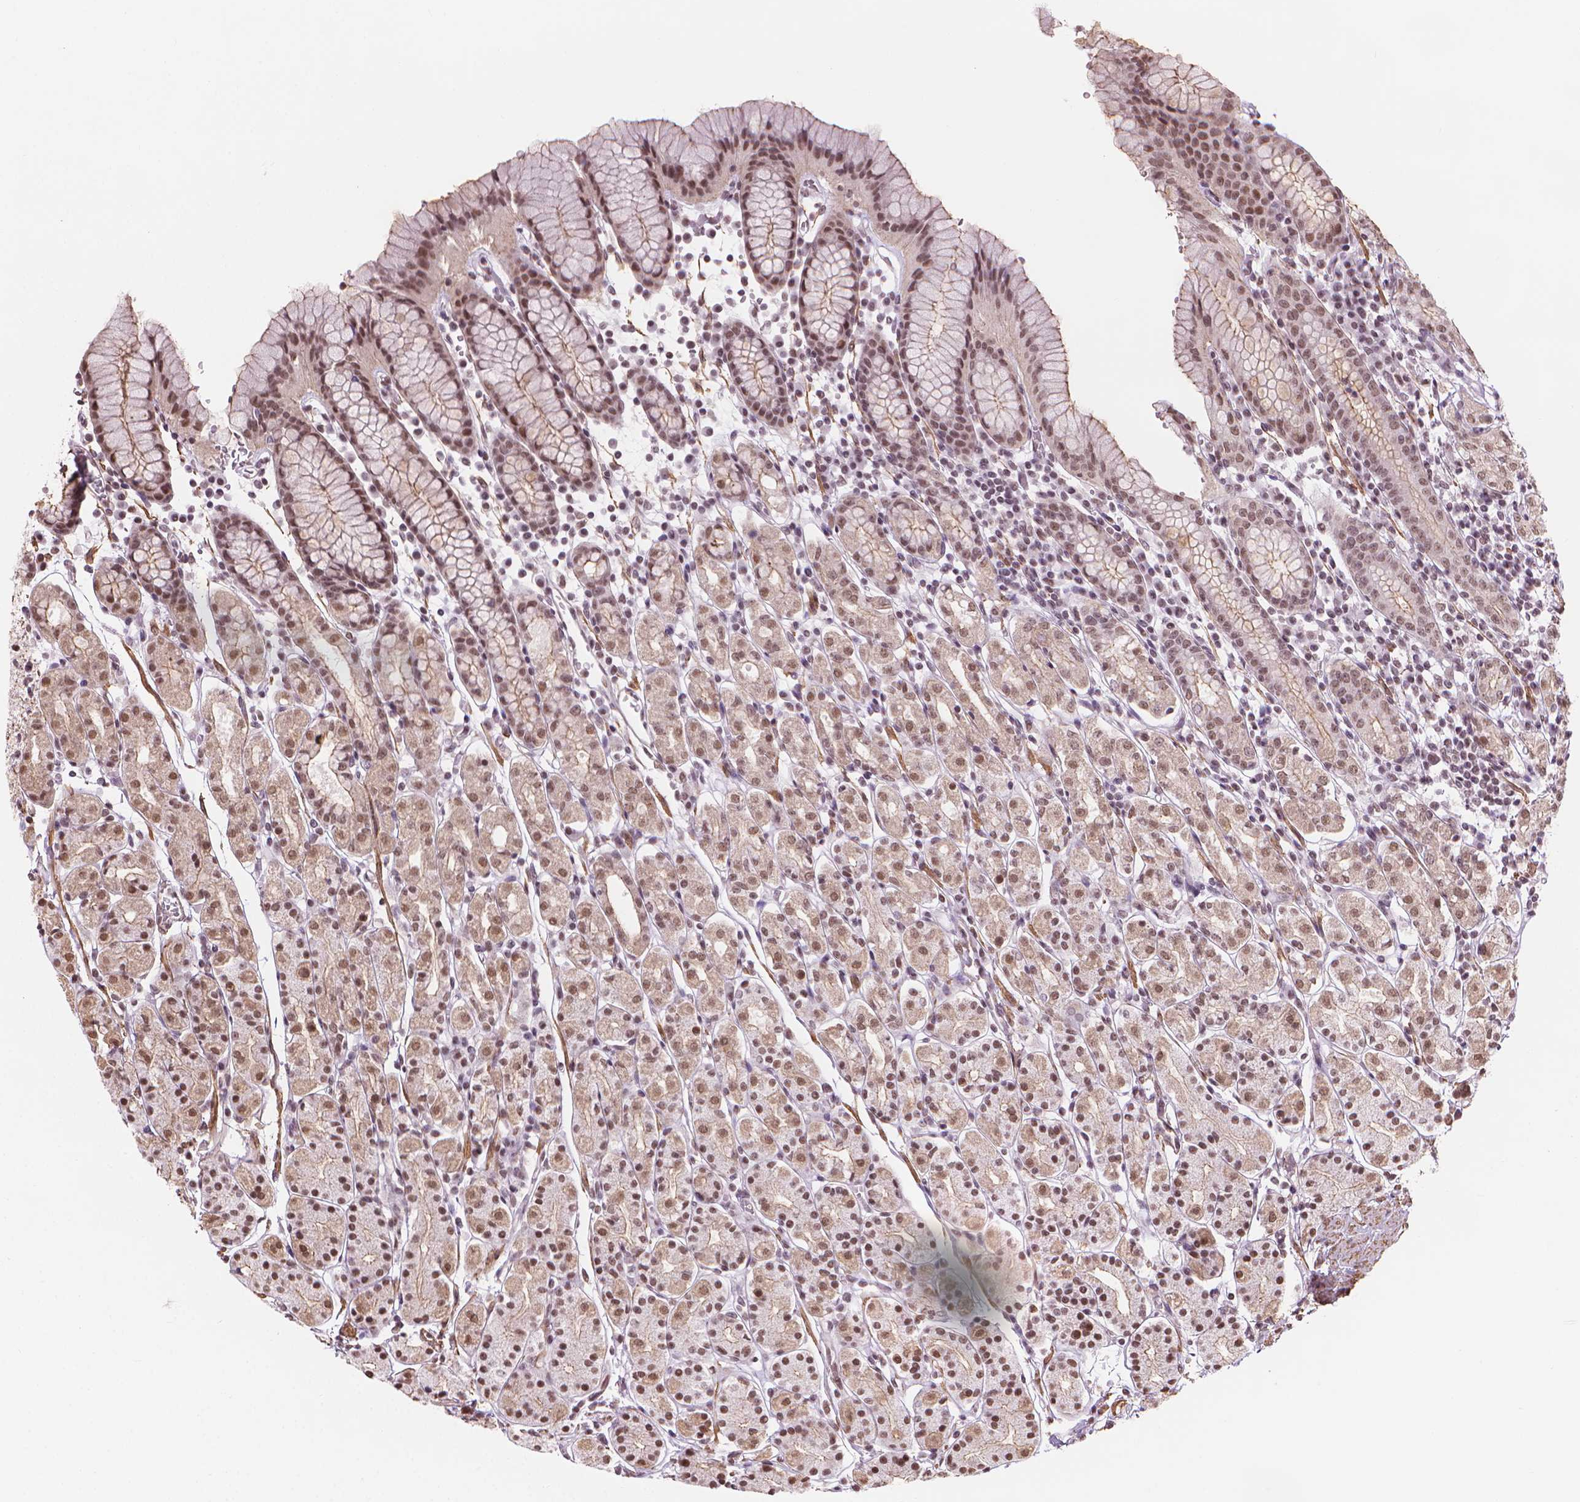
{"staining": {"intensity": "moderate", "quantity": ">75%", "location": "cytoplasmic/membranous,nuclear"}, "tissue": "stomach", "cell_type": "Glandular cells", "image_type": "normal", "snomed": [{"axis": "morphology", "description": "Normal tissue, NOS"}, {"axis": "topography", "description": "Stomach, upper"}, {"axis": "topography", "description": "Stomach"}], "caption": "Stomach stained with immunohistochemistry (IHC) reveals moderate cytoplasmic/membranous,nuclear positivity in about >75% of glandular cells. (brown staining indicates protein expression, while blue staining denotes nuclei).", "gene": "HOXD4", "patient": {"sex": "male", "age": 62}}